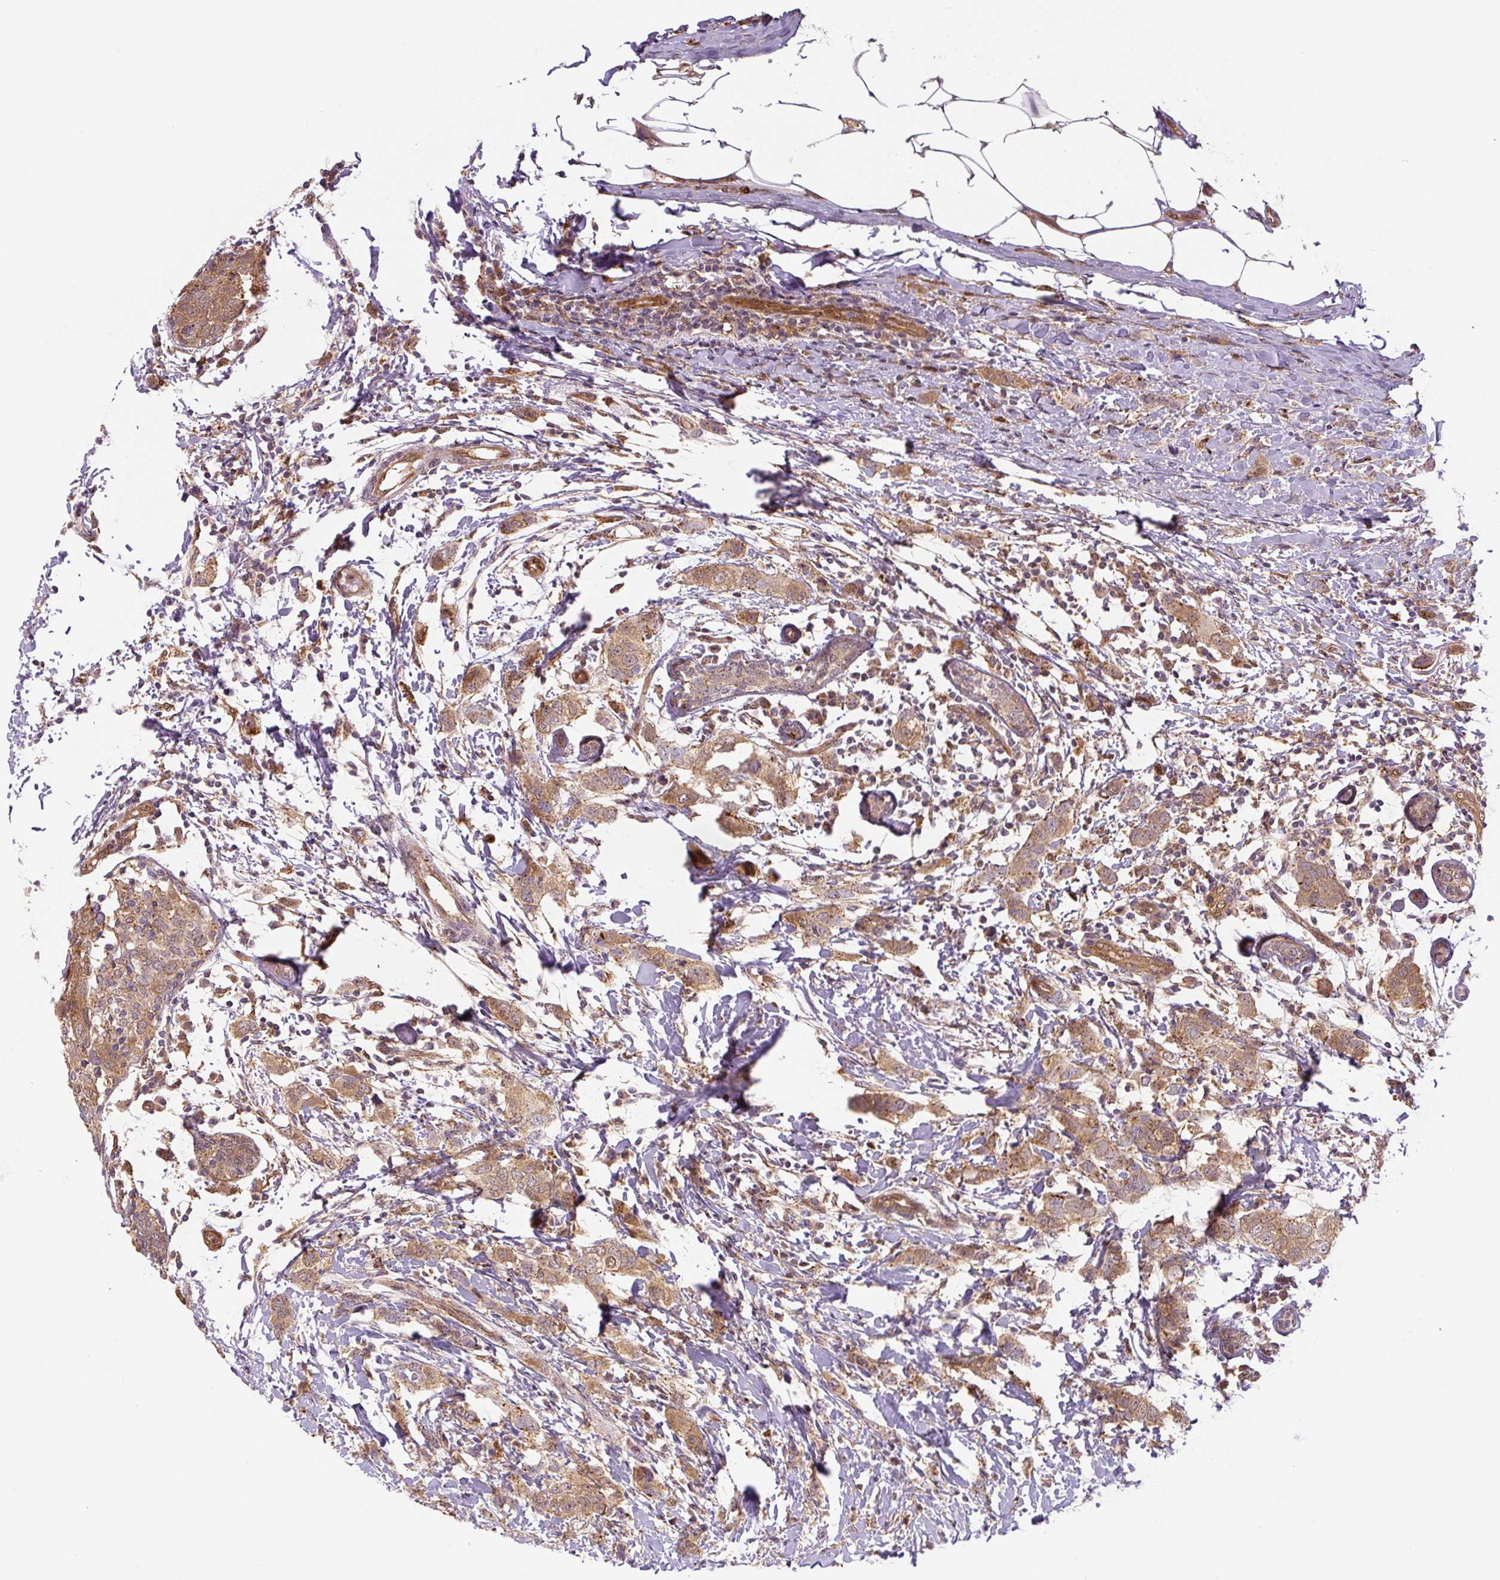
{"staining": {"intensity": "moderate", "quantity": ">75%", "location": "cytoplasmic/membranous"}, "tissue": "breast cancer", "cell_type": "Tumor cells", "image_type": "cancer", "snomed": [{"axis": "morphology", "description": "Duct carcinoma"}, {"axis": "topography", "description": "Breast"}], "caption": "The histopathology image displays immunohistochemical staining of breast cancer (invasive ductal carcinoma). There is moderate cytoplasmic/membranous expression is present in about >75% of tumor cells.", "gene": "ZSWIM7", "patient": {"sex": "female", "age": 50}}